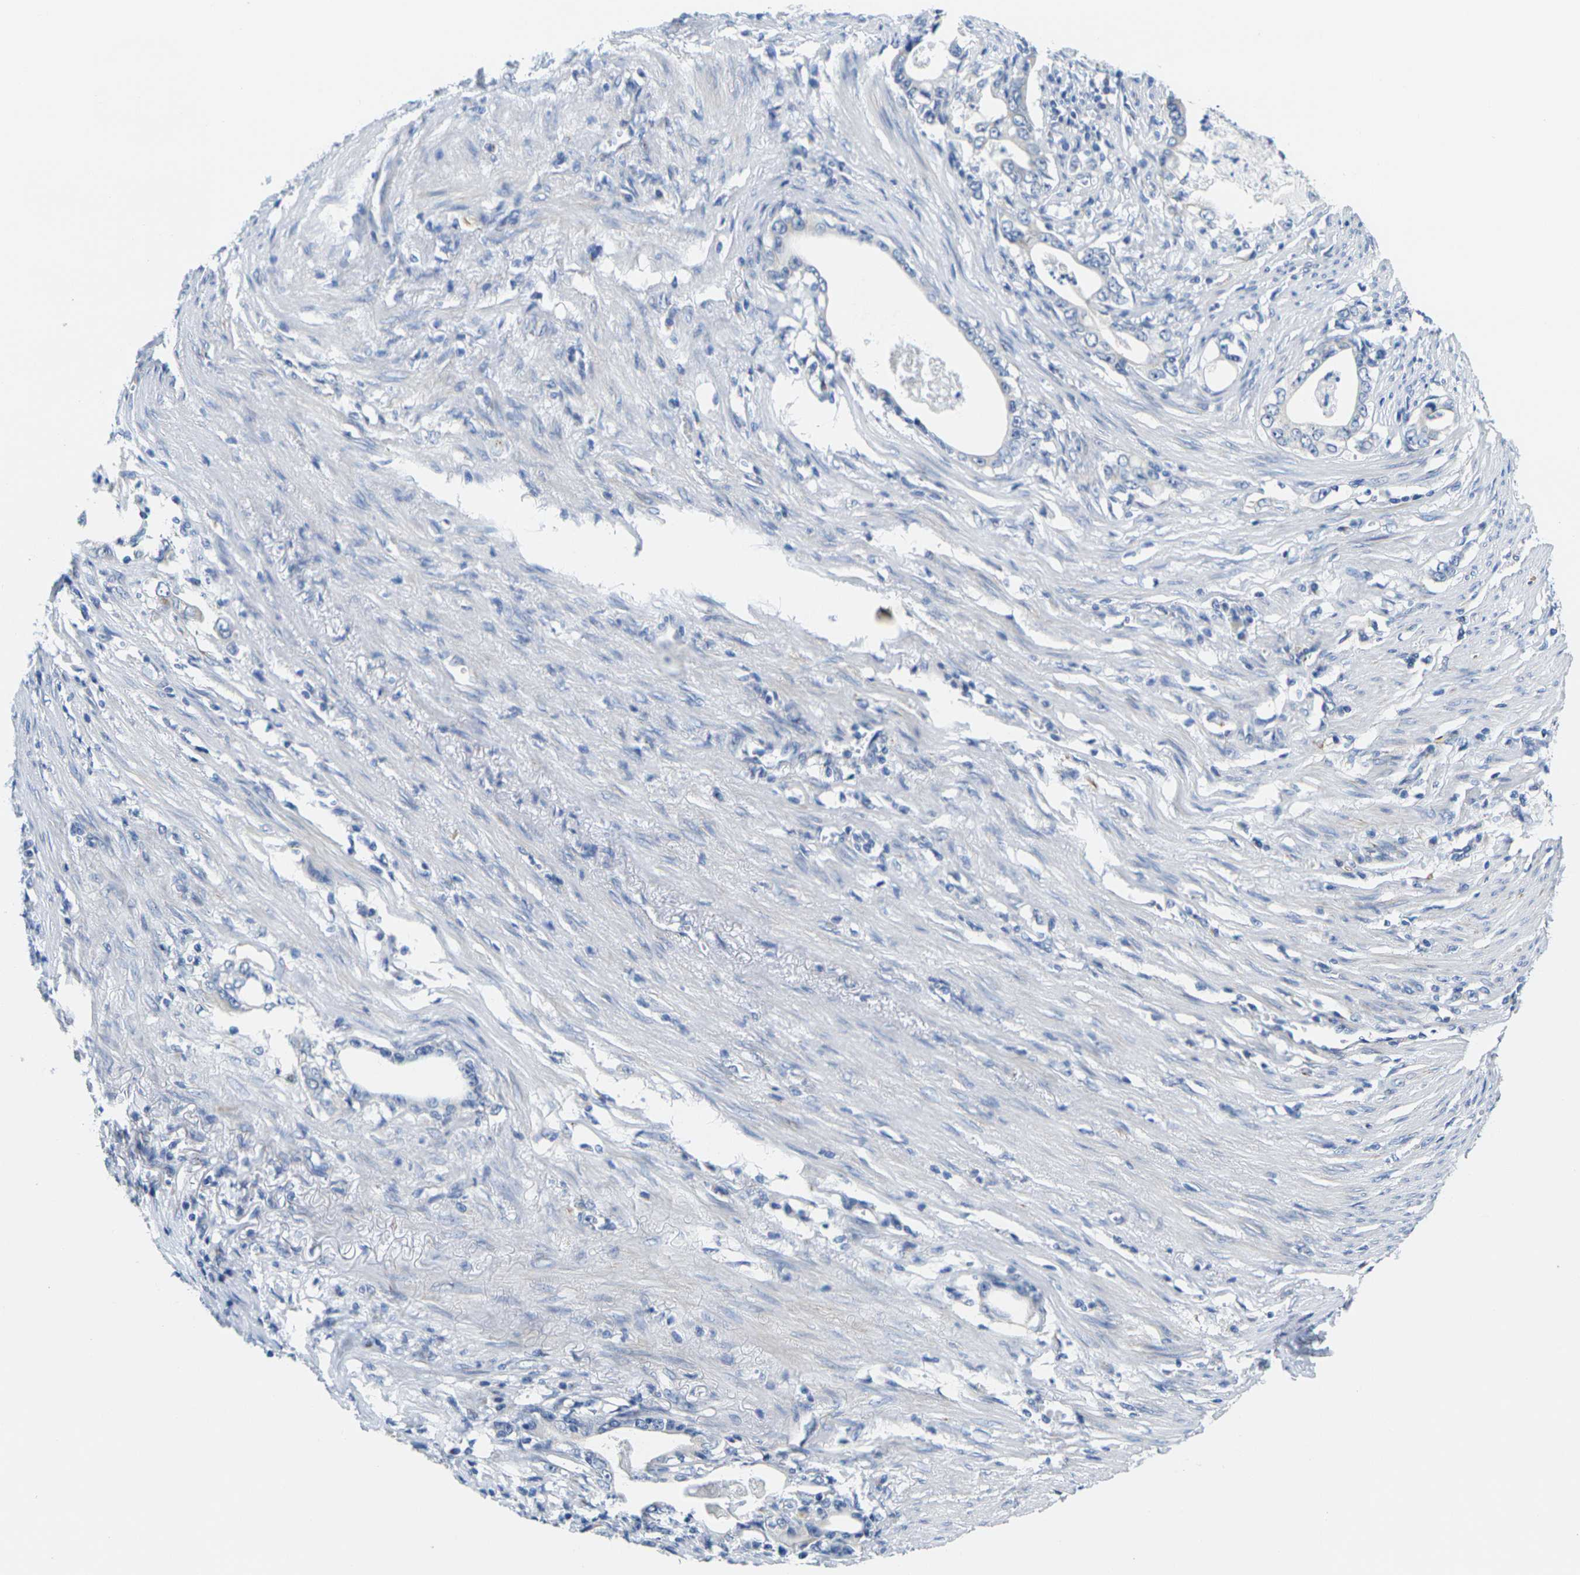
{"staining": {"intensity": "negative", "quantity": "none", "location": "none"}, "tissue": "stomach cancer", "cell_type": "Tumor cells", "image_type": "cancer", "snomed": [{"axis": "morphology", "description": "Adenocarcinoma, NOS"}, {"axis": "topography", "description": "Stomach, lower"}], "caption": "A histopathology image of human stomach adenocarcinoma is negative for staining in tumor cells. The staining is performed using DAB (3,3'-diaminobenzidine) brown chromogen with nuclei counter-stained in using hematoxylin.", "gene": "CRK", "patient": {"sex": "female", "age": 72}}